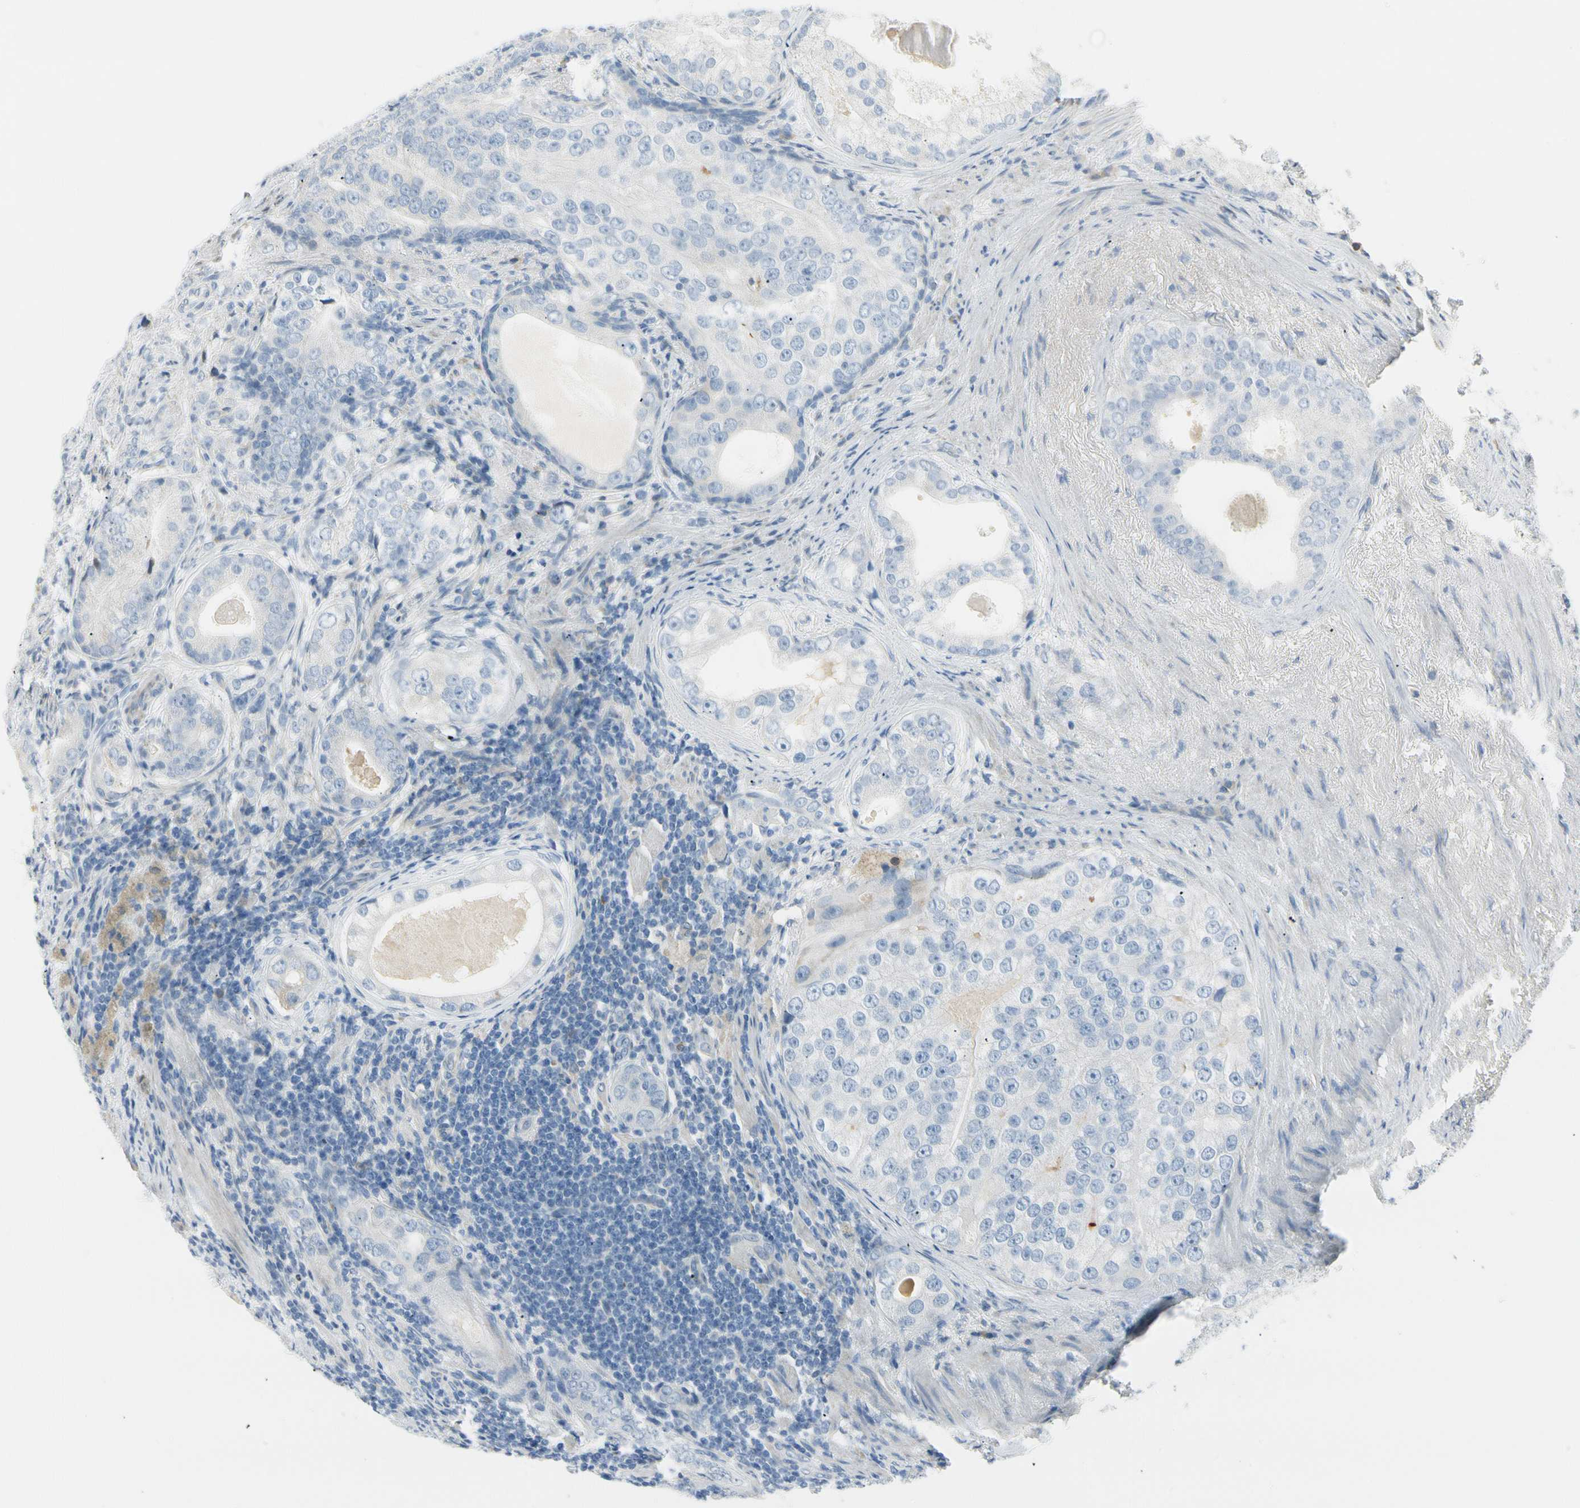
{"staining": {"intensity": "negative", "quantity": "none", "location": "none"}, "tissue": "prostate cancer", "cell_type": "Tumor cells", "image_type": "cancer", "snomed": [{"axis": "morphology", "description": "Adenocarcinoma, High grade"}, {"axis": "topography", "description": "Prostate"}], "caption": "DAB (3,3'-diaminobenzidine) immunohistochemical staining of high-grade adenocarcinoma (prostate) demonstrates no significant positivity in tumor cells.", "gene": "TNFSF11", "patient": {"sex": "male", "age": 66}}